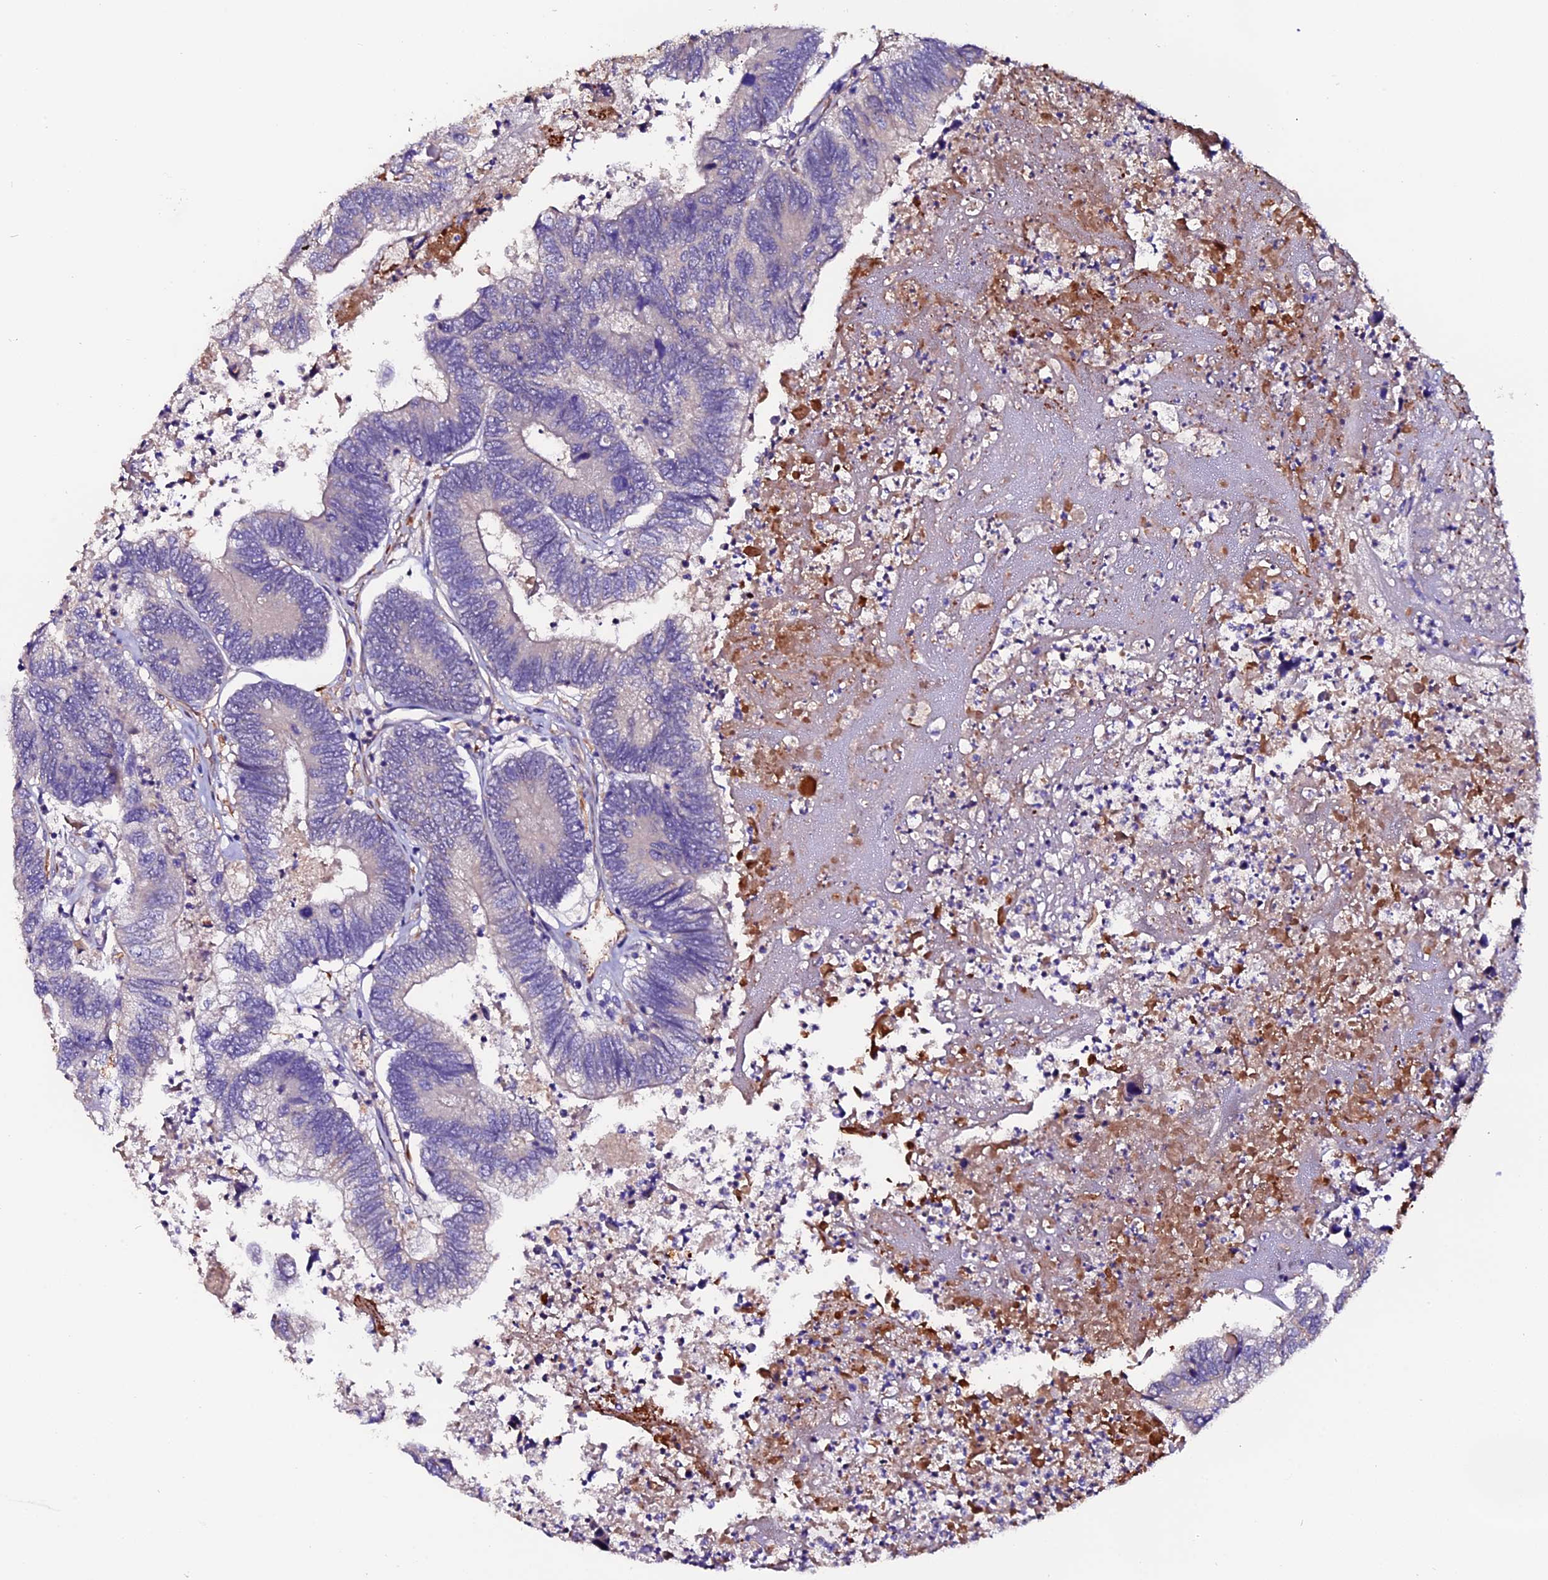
{"staining": {"intensity": "weak", "quantity": "<25%", "location": "cytoplasmic/membranous"}, "tissue": "colorectal cancer", "cell_type": "Tumor cells", "image_type": "cancer", "snomed": [{"axis": "morphology", "description": "Adenocarcinoma, NOS"}, {"axis": "topography", "description": "Colon"}], "caption": "This is an IHC image of colorectal adenocarcinoma. There is no staining in tumor cells.", "gene": "CLN5", "patient": {"sex": "female", "age": 67}}